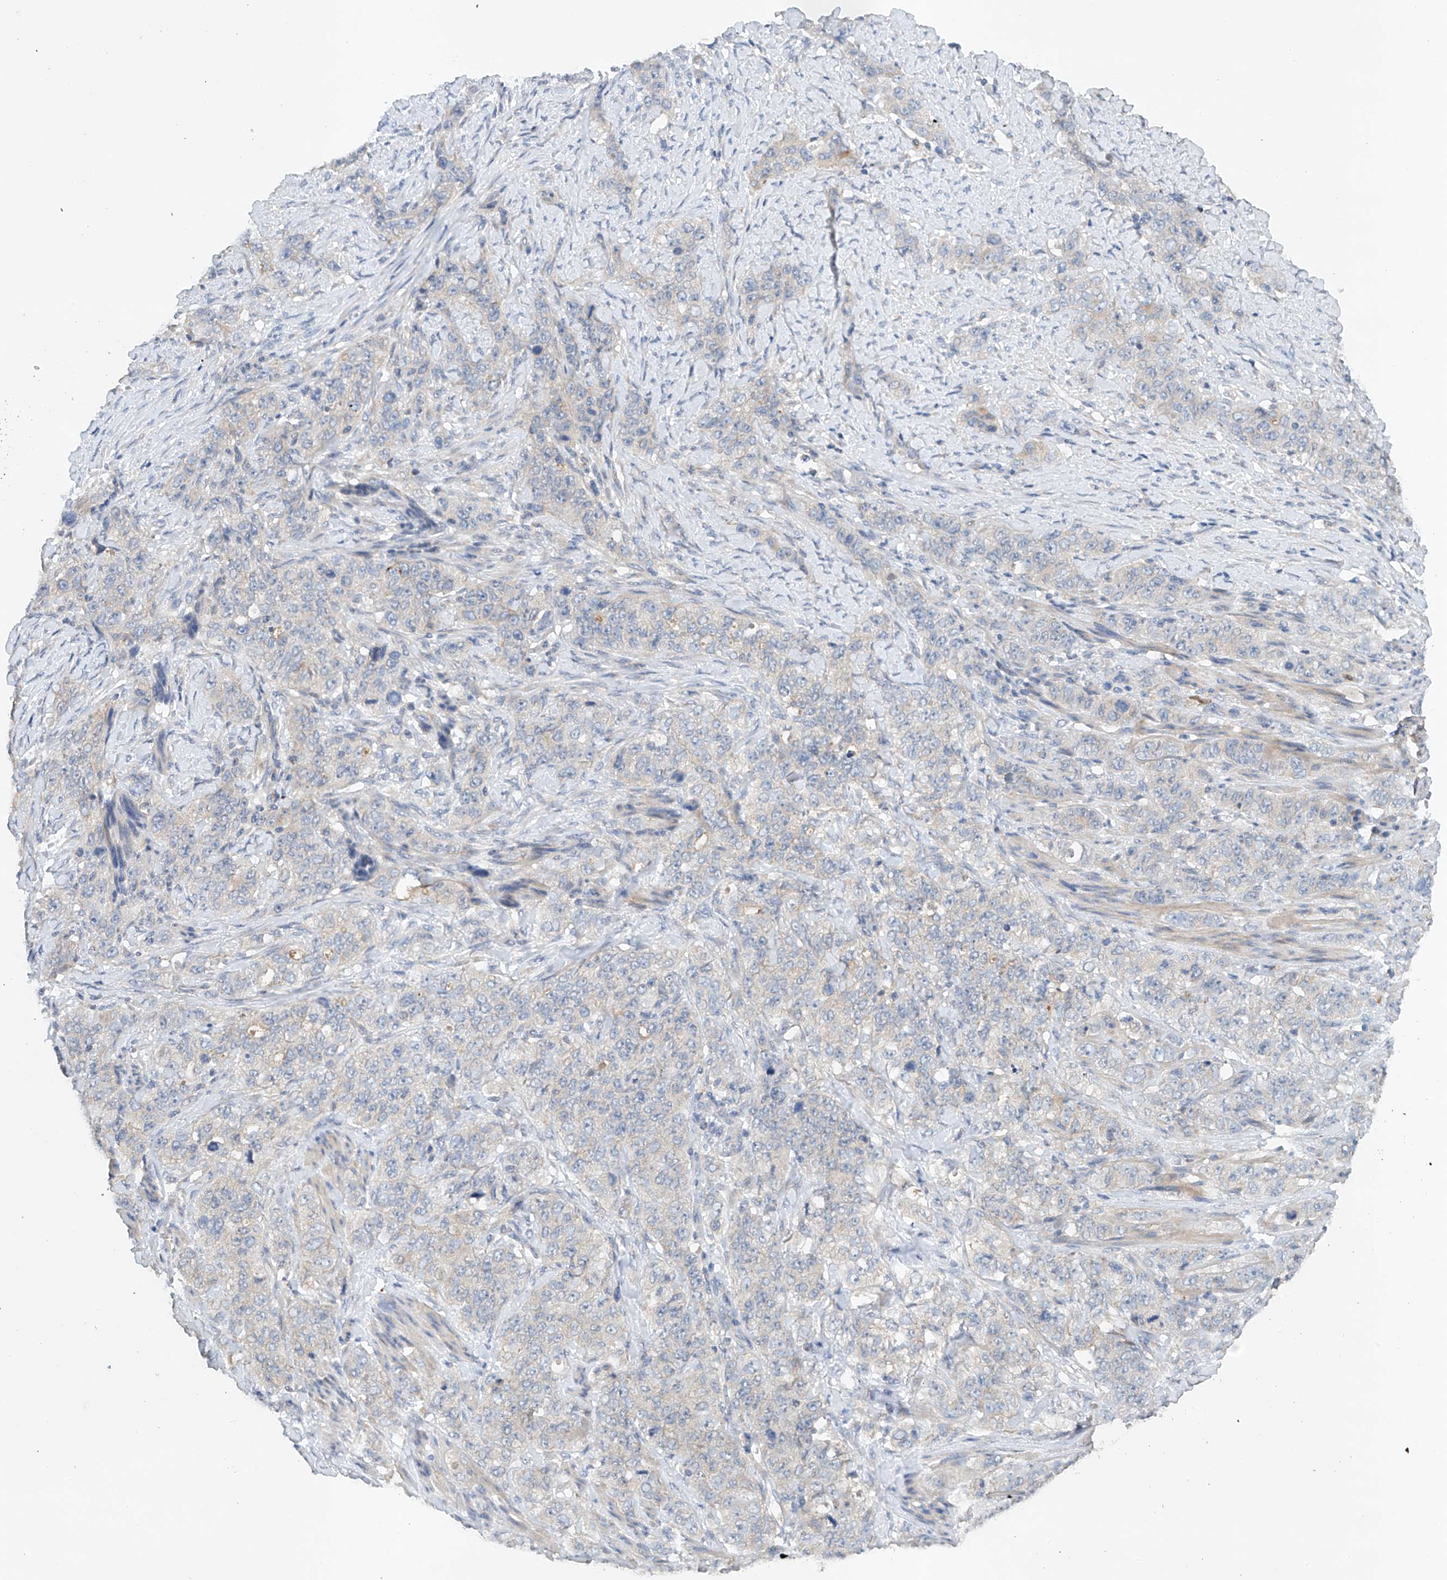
{"staining": {"intensity": "weak", "quantity": "<25%", "location": "cytoplasmic/membranous"}, "tissue": "stomach cancer", "cell_type": "Tumor cells", "image_type": "cancer", "snomed": [{"axis": "morphology", "description": "Adenocarcinoma, NOS"}, {"axis": "topography", "description": "Stomach"}], "caption": "IHC histopathology image of neoplastic tissue: stomach cancer stained with DAB displays no significant protein expression in tumor cells. The staining was performed using DAB (3,3'-diaminobenzidine) to visualize the protein expression in brown, while the nuclei were stained in blue with hematoxylin (Magnification: 20x).", "gene": "GPC4", "patient": {"sex": "male", "age": 48}}